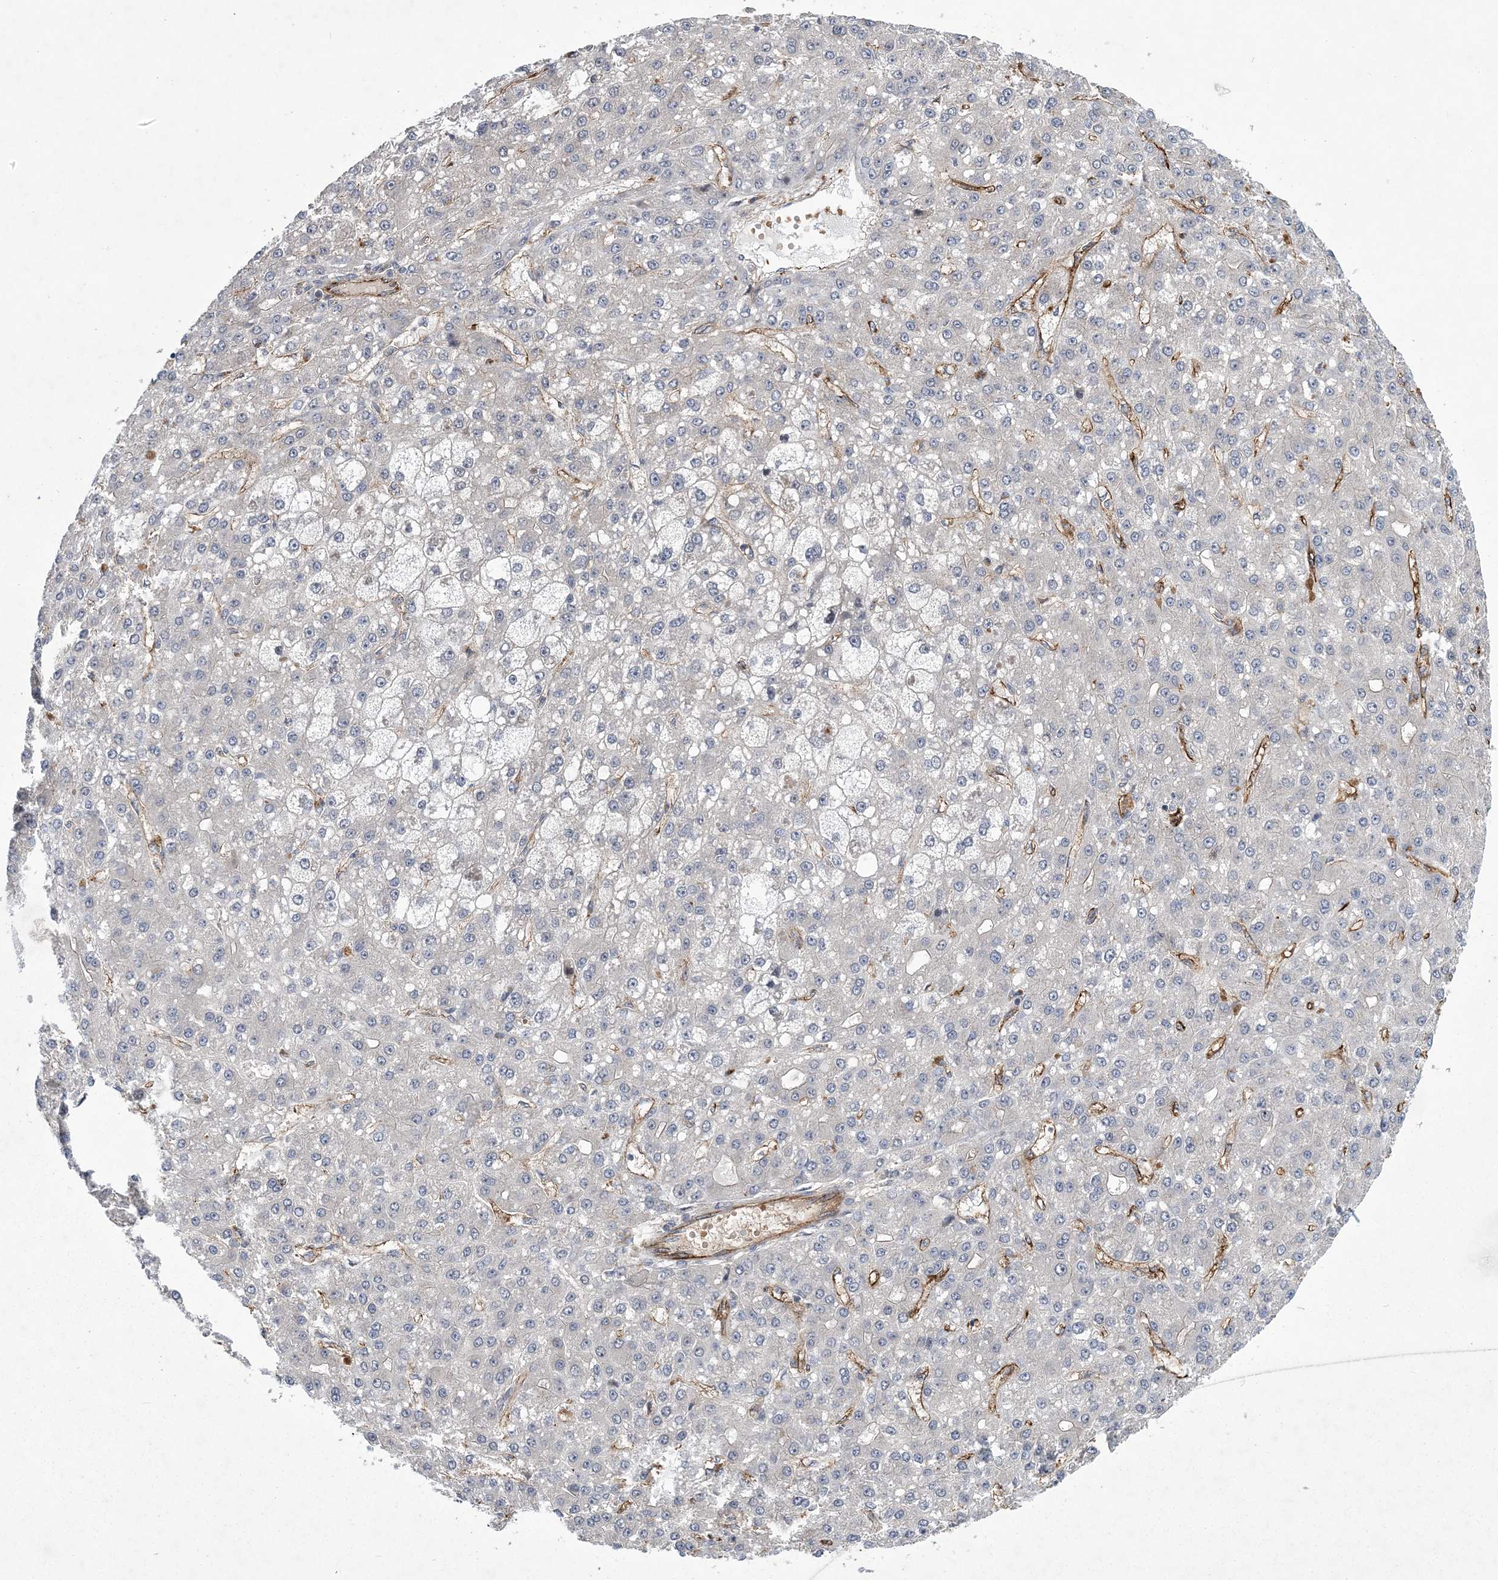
{"staining": {"intensity": "negative", "quantity": "none", "location": "none"}, "tissue": "liver cancer", "cell_type": "Tumor cells", "image_type": "cancer", "snomed": [{"axis": "morphology", "description": "Carcinoma, Hepatocellular, NOS"}, {"axis": "topography", "description": "Liver"}], "caption": "Immunohistochemical staining of human liver hepatocellular carcinoma reveals no significant staining in tumor cells.", "gene": "CALN1", "patient": {"sex": "male", "age": 67}}